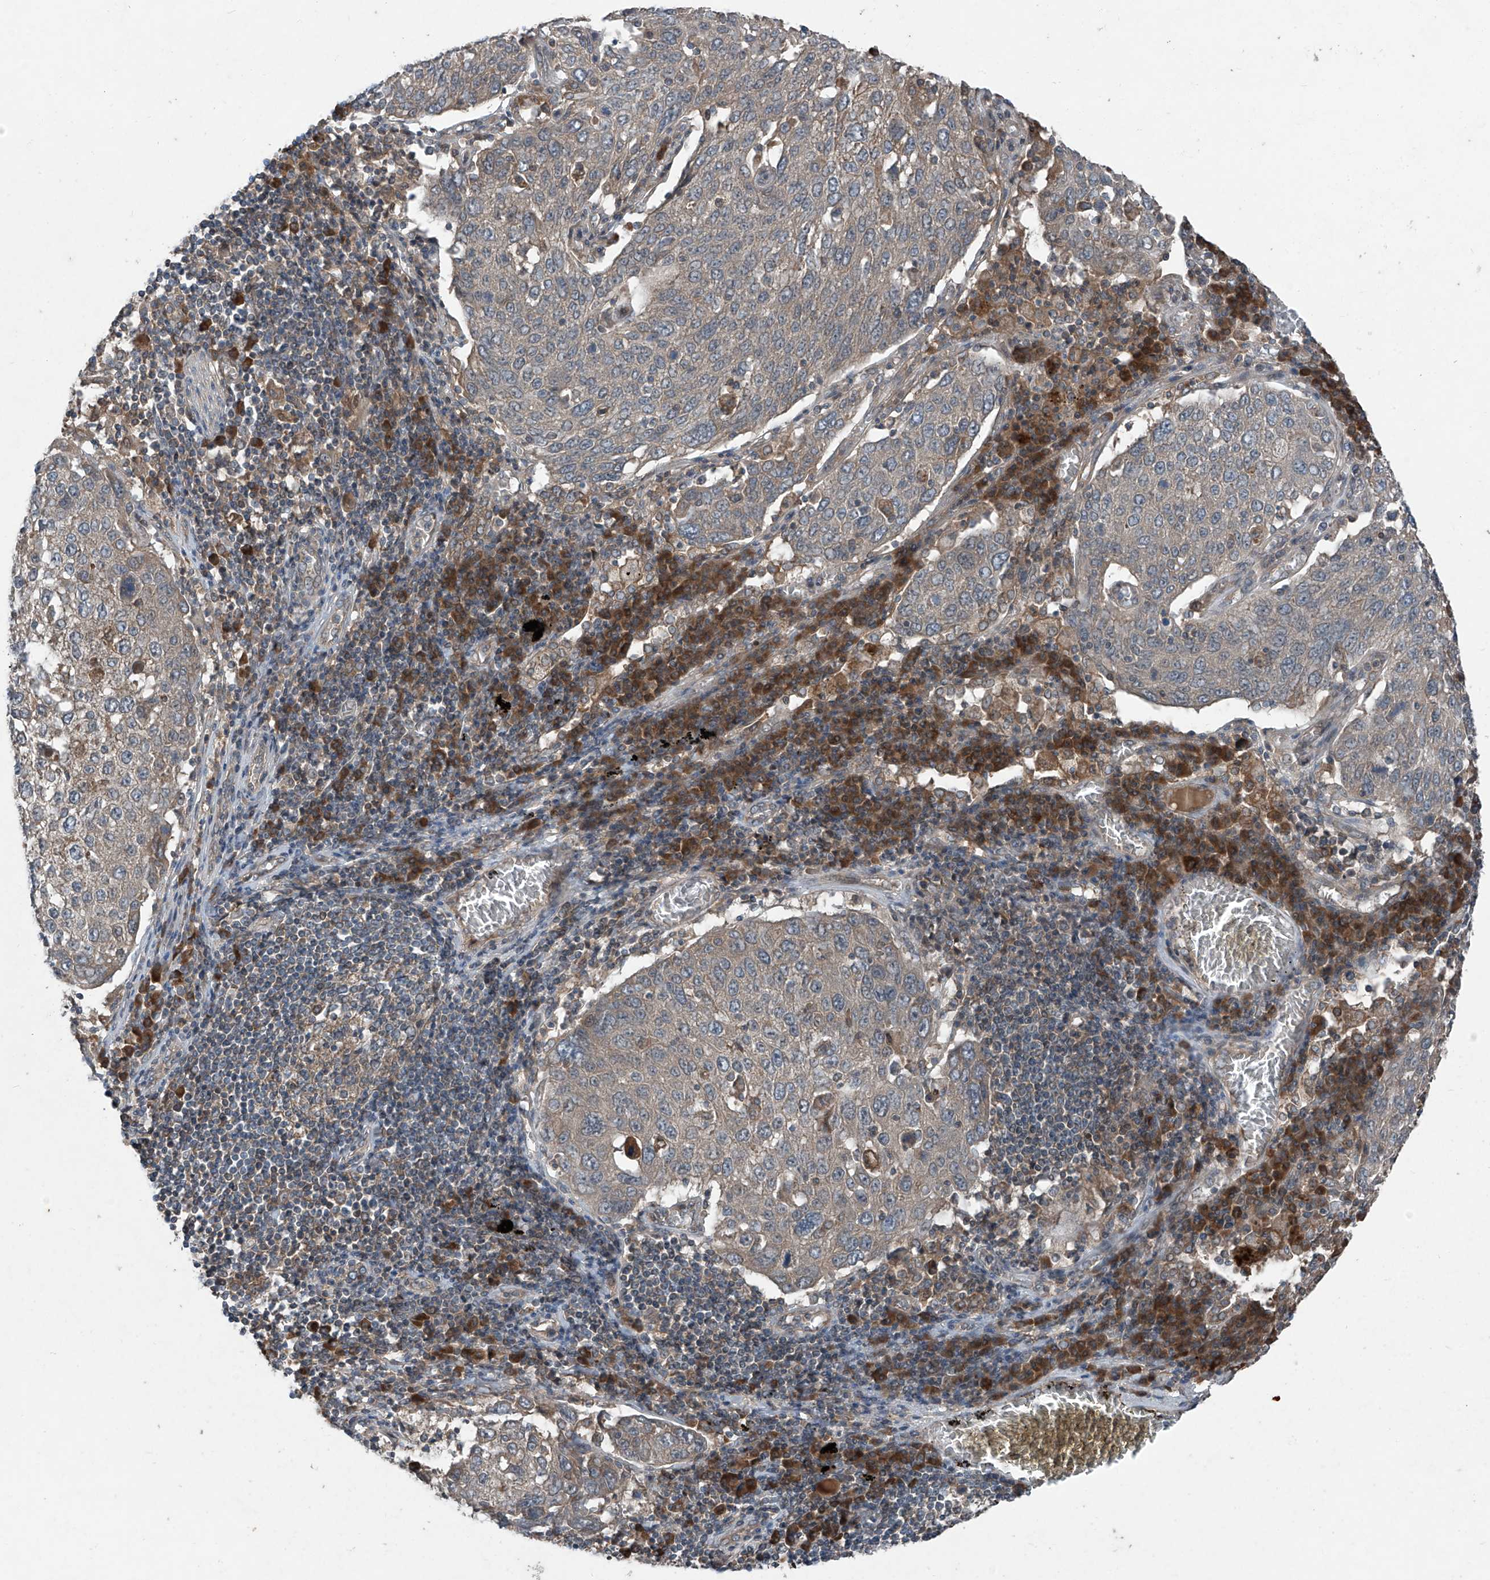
{"staining": {"intensity": "weak", "quantity": "<25%", "location": "cytoplasmic/membranous"}, "tissue": "lung cancer", "cell_type": "Tumor cells", "image_type": "cancer", "snomed": [{"axis": "morphology", "description": "Squamous cell carcinoma, NOS"}, {"axis": "topography", "description": "Lung"}], "caption": "Immunohistochemistry (IHC) of squamous cell carcinoma (lung) displays no expression in tumor cells.", "gene": "FOXRED2", "patient": {"sex": "male", "age": 65}}